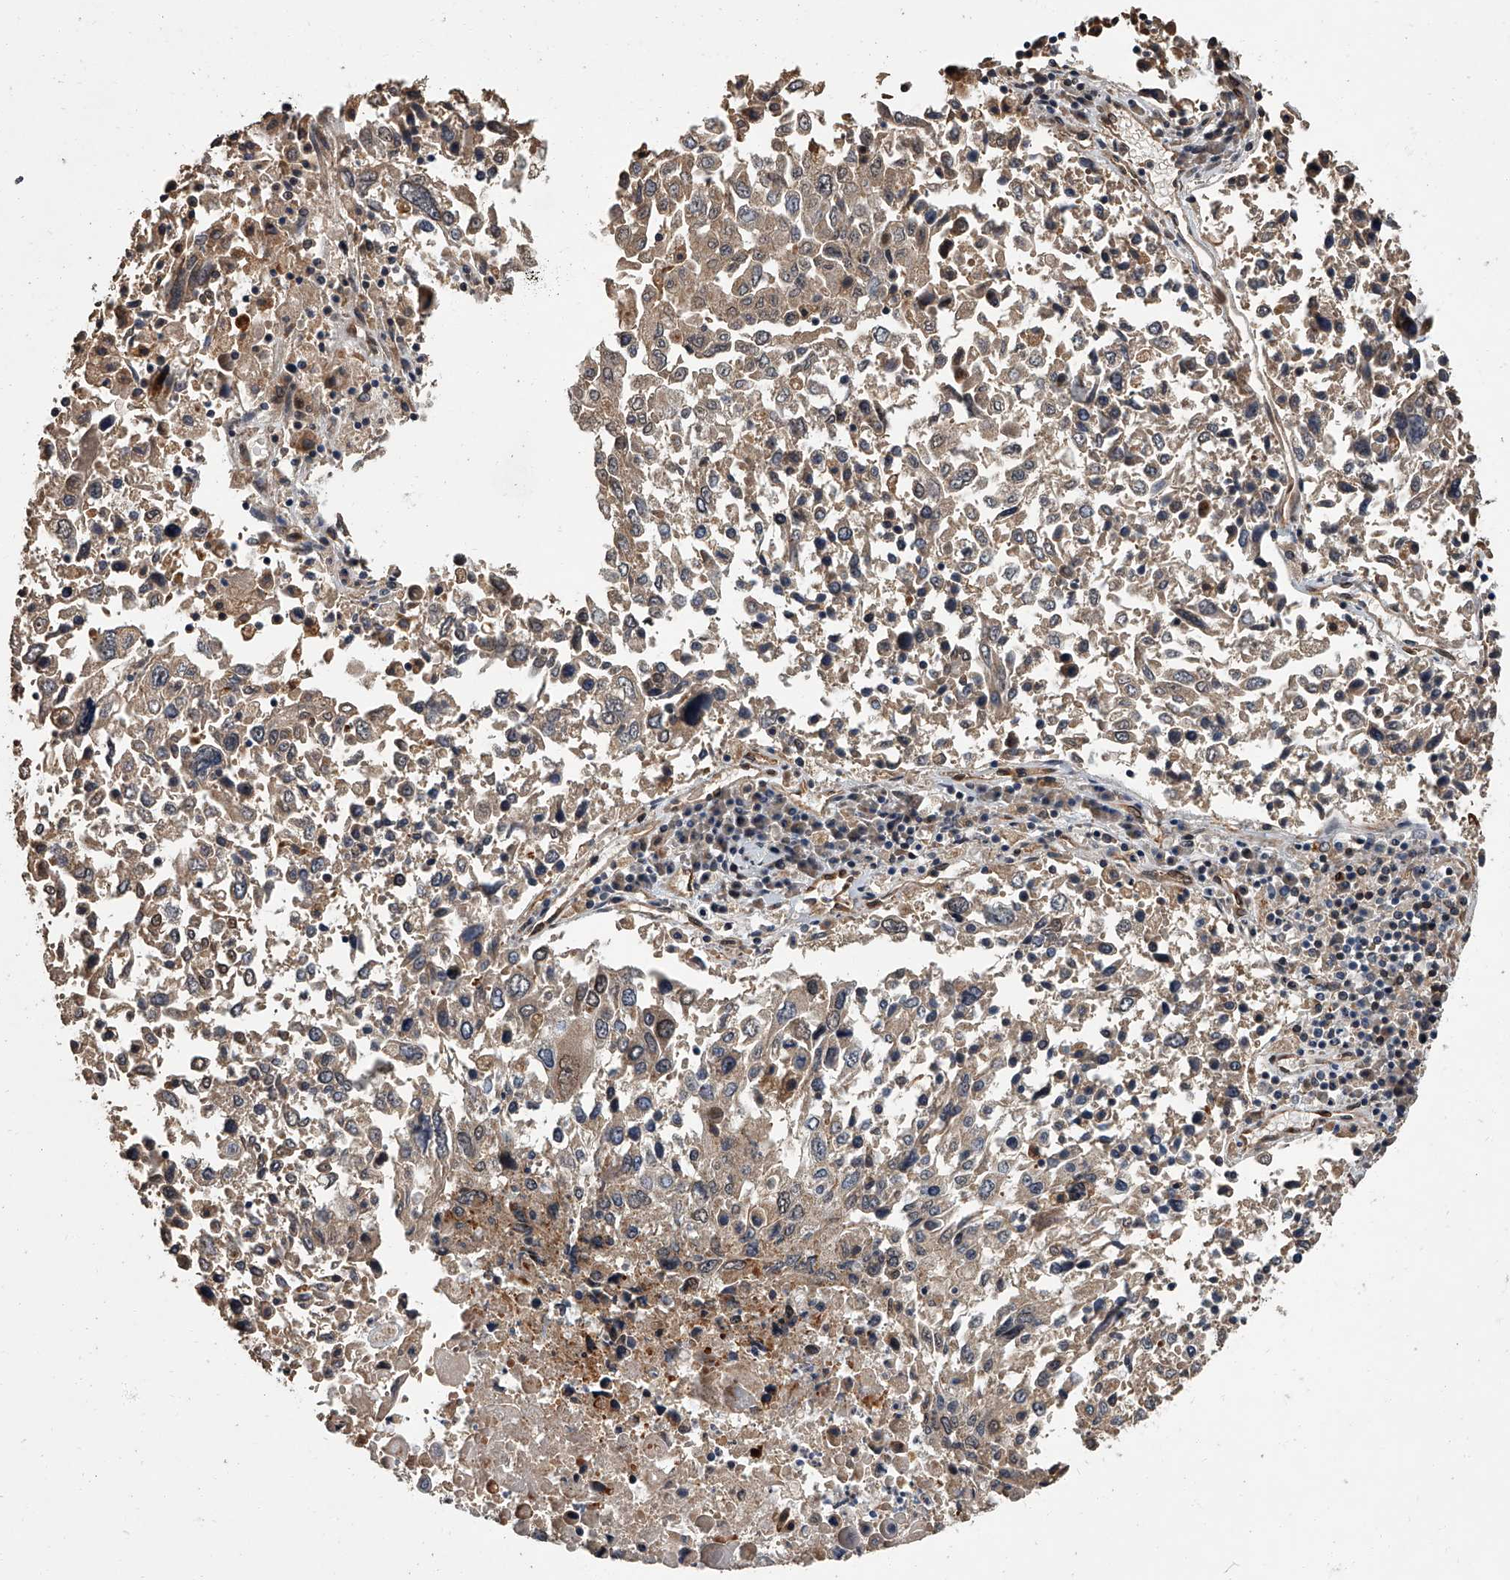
{"staining": {"intensity": "weak", "quantity": ">75%", "location": "cytoplasmic/membranous"}, "tissue": "lung cancer", "cell_type": "Tumor cells", "image_type": "cancer", "snomed": [{"axis": "morphology", "description": "Squamous cell carcinoma, NOS"}, {"axis": "topography", "description": "Lung"}], "caption": "Immunohistochemistry (IHC) of human lung cancer (squamous cell carcinoma) exhibits low levels of weak cytoplasmic/membranous staining in about >75% of tumor cells.", "gene": "LRRC8C", "patient": {"sex": "male", "age": 65}}